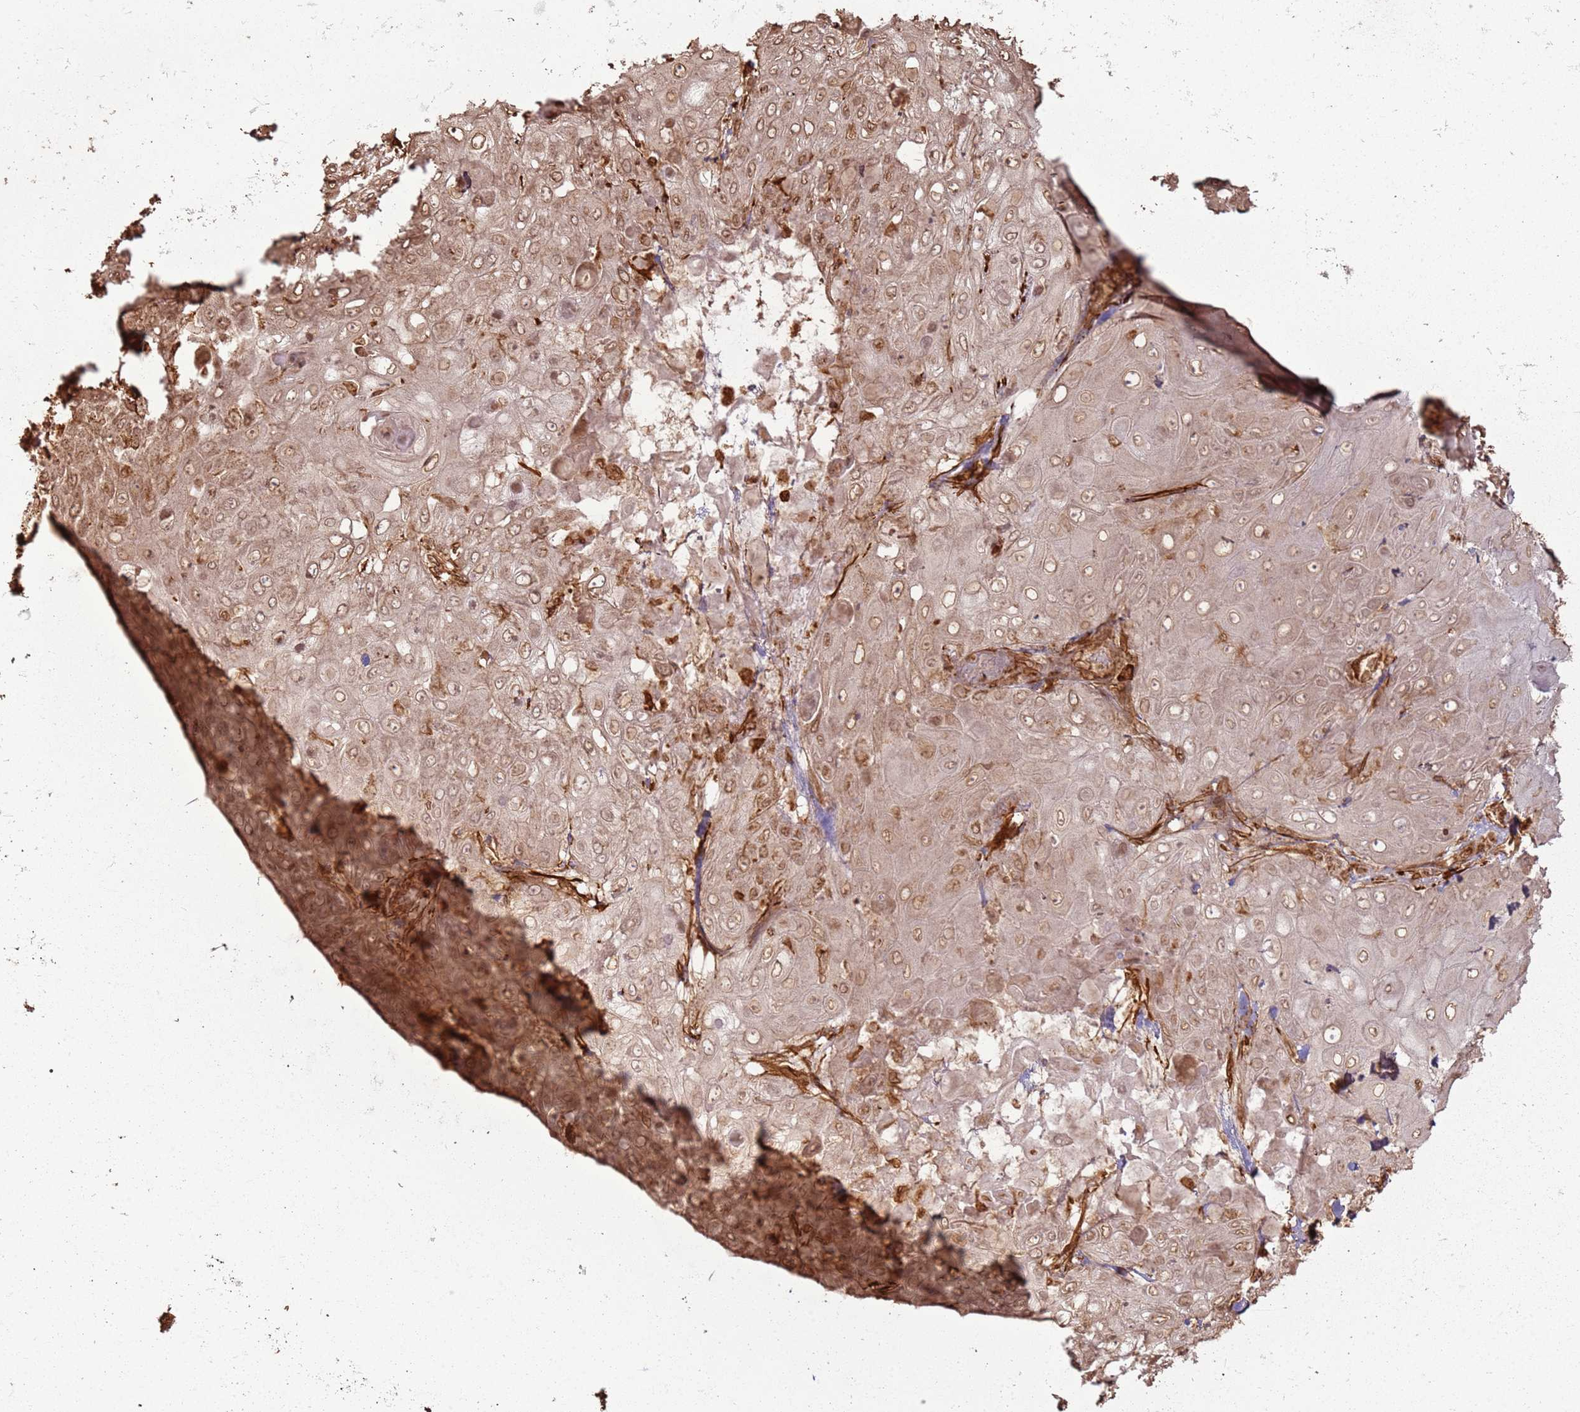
{"staining": {"intensity": "moderate", "quantity": ">75%", "location": "cytoplasmic/membranous,nuclear"}, "tissue": "skin cancer", "cell_type": "Tumor cells", "image_type": "cancer", "snomed": [{"axis": "morphology", "description": "Normal tissue, NOS"}, {"axis": "morphology", "description": "Squamous cell carcinoma, NOS"}, {"axis": "topography", "description": "Skin"}, {"axis": "topography", "description": "Cartilage tissue"}], "caption": "This image shows immunohistochemistry (IHC) staining of skin squamous cell carcinoma, with medium moderate cytoplasmic/membranous and nuclear expression in about >75% of tumor cells.", "gene": "DDX59", "patient": {"sex": "female", "age": 79}}